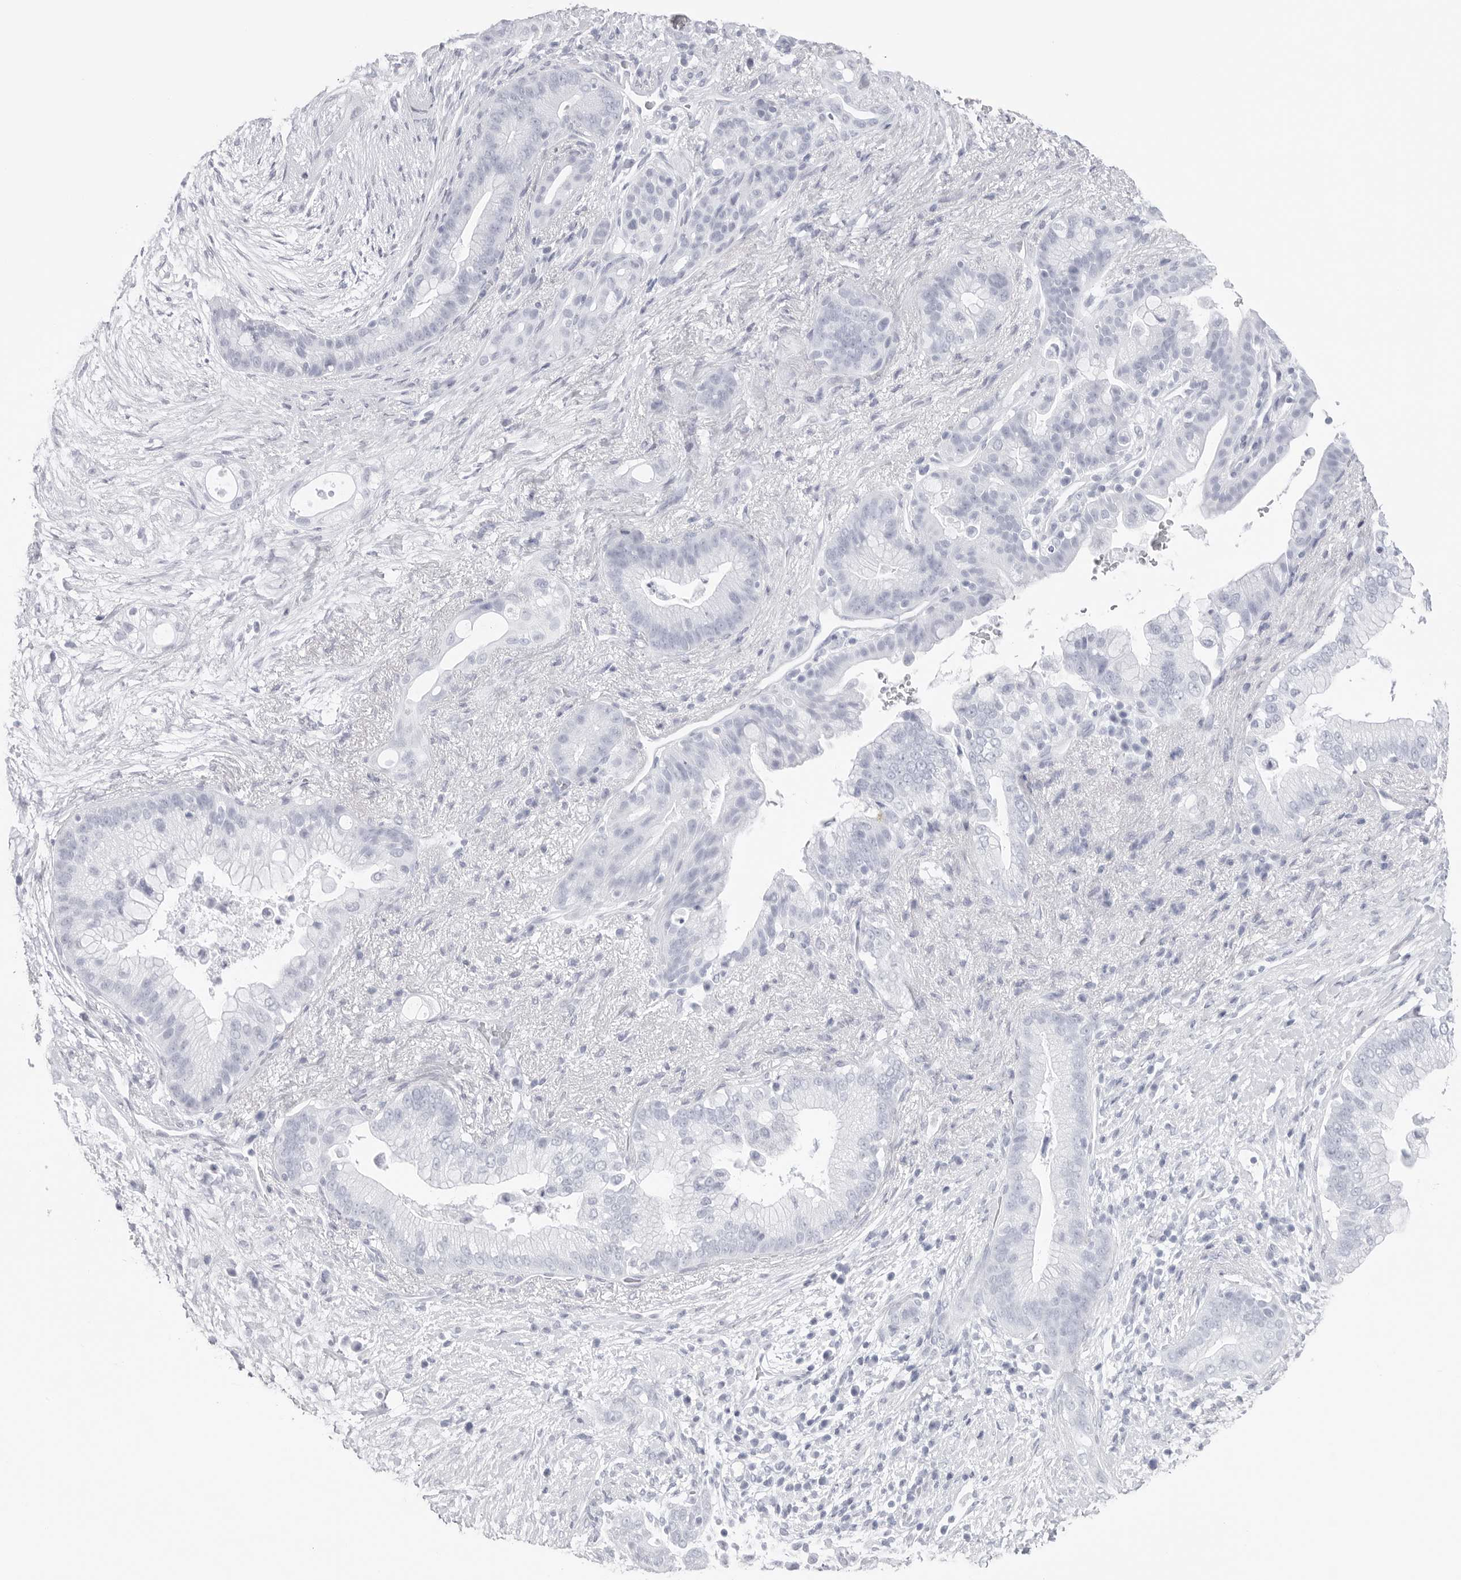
{"staining": {"intensity": "negative", "quantity": "none", "location": "none"}, "tissue": "pancreatic cancer", "cell_type": "Tumor cells", "image_type": "cancer", "snomed": [{"axis": "morphology", "description": "Adenocarcinoma, NOS"}, {"axis": "topography", "description": "Pancreas"}], "caption": "DAB (3,3'-diaminobenzidine) immunohistochemical staining of human pancreatic adenocarcinoma demonstrates no significant expression in tumor cells.", "gene": "CST2", "patient": {"sex": "male", "age": 53}}